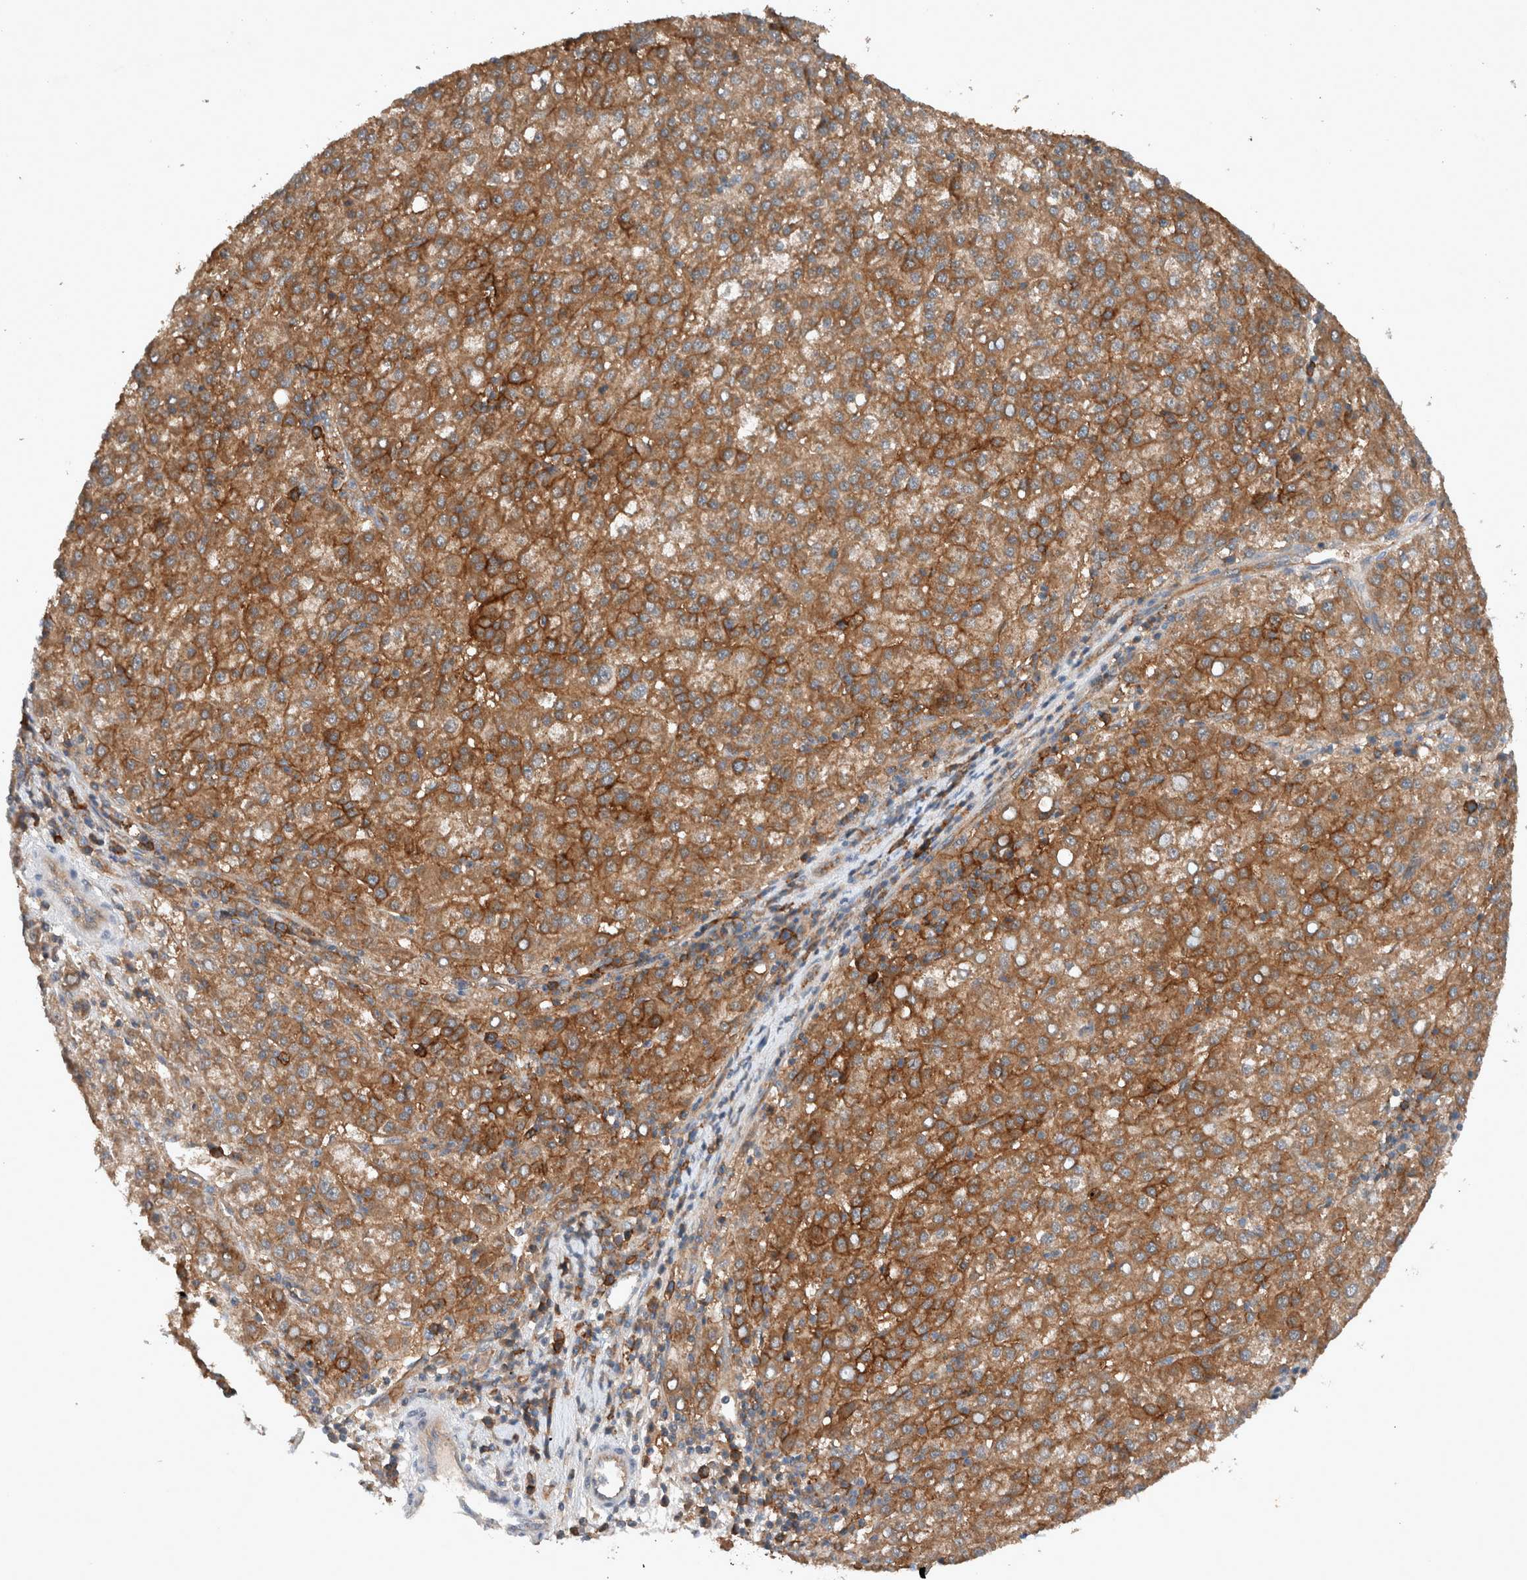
{"staining": {"intensity": "strong", "quantity": ">75%", "location": "cytoplasmic/membranous"}, "tissue": "liver cancer", "cell_type": "Tumor cells", "image_type": "cancer", "snomed": [{"axis": "morphology", "description": "Carcinoma, Hepatocellular, NOS"}, {"axis": "topography", "description": "Liver"}], "caption": "Protein expression analysis of hepatocellular carcinoma (liver) shows strong cytoplasmic/membranous expression in about >75% of tumor cells. (DAB (3,3'-diaminobenzidine) IHC, brown staining for protein, blue staining for nuclei).", "gene": "UGCG", "patient": {"sex": "female", "age": 58}}